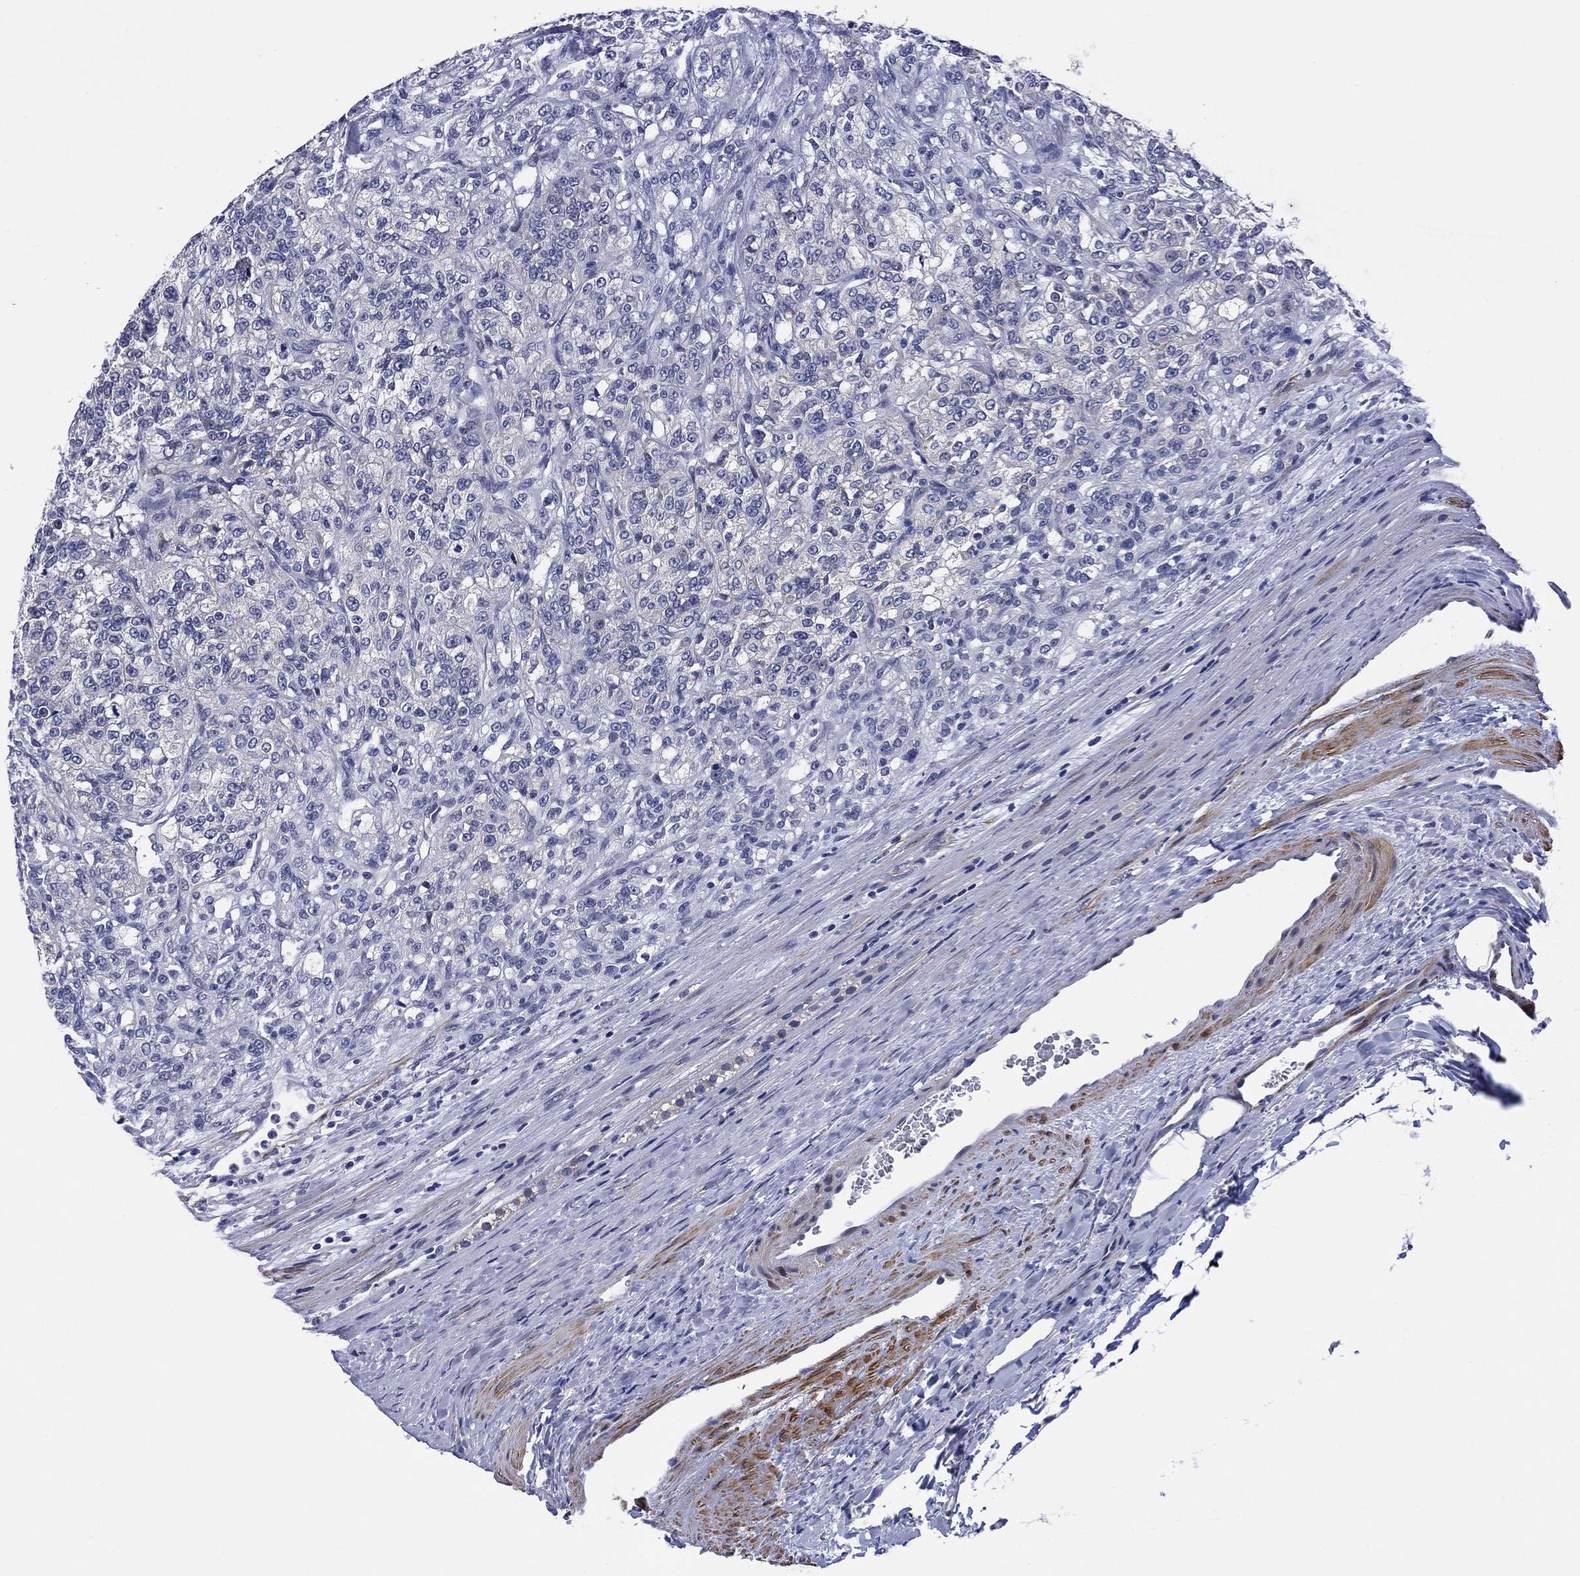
{"staining": {"intensity": "negative", "quantity": "none", "location": "none"}, "tissue": "renal cancer", "cell_type": "Tumor cells", "image_type": "cancer", "snomed": [{"axis": "morphology", "description": "Adenocarcinoma, NOS"}, {"axis": "topography", "description": "Kidney"}], "caption": "The micrograph reveals no staining of tumor cells in renal cancer (adenocarcinoma).", "gene": "CLIP3", "patient": {"sex": "female", "age": 63}}